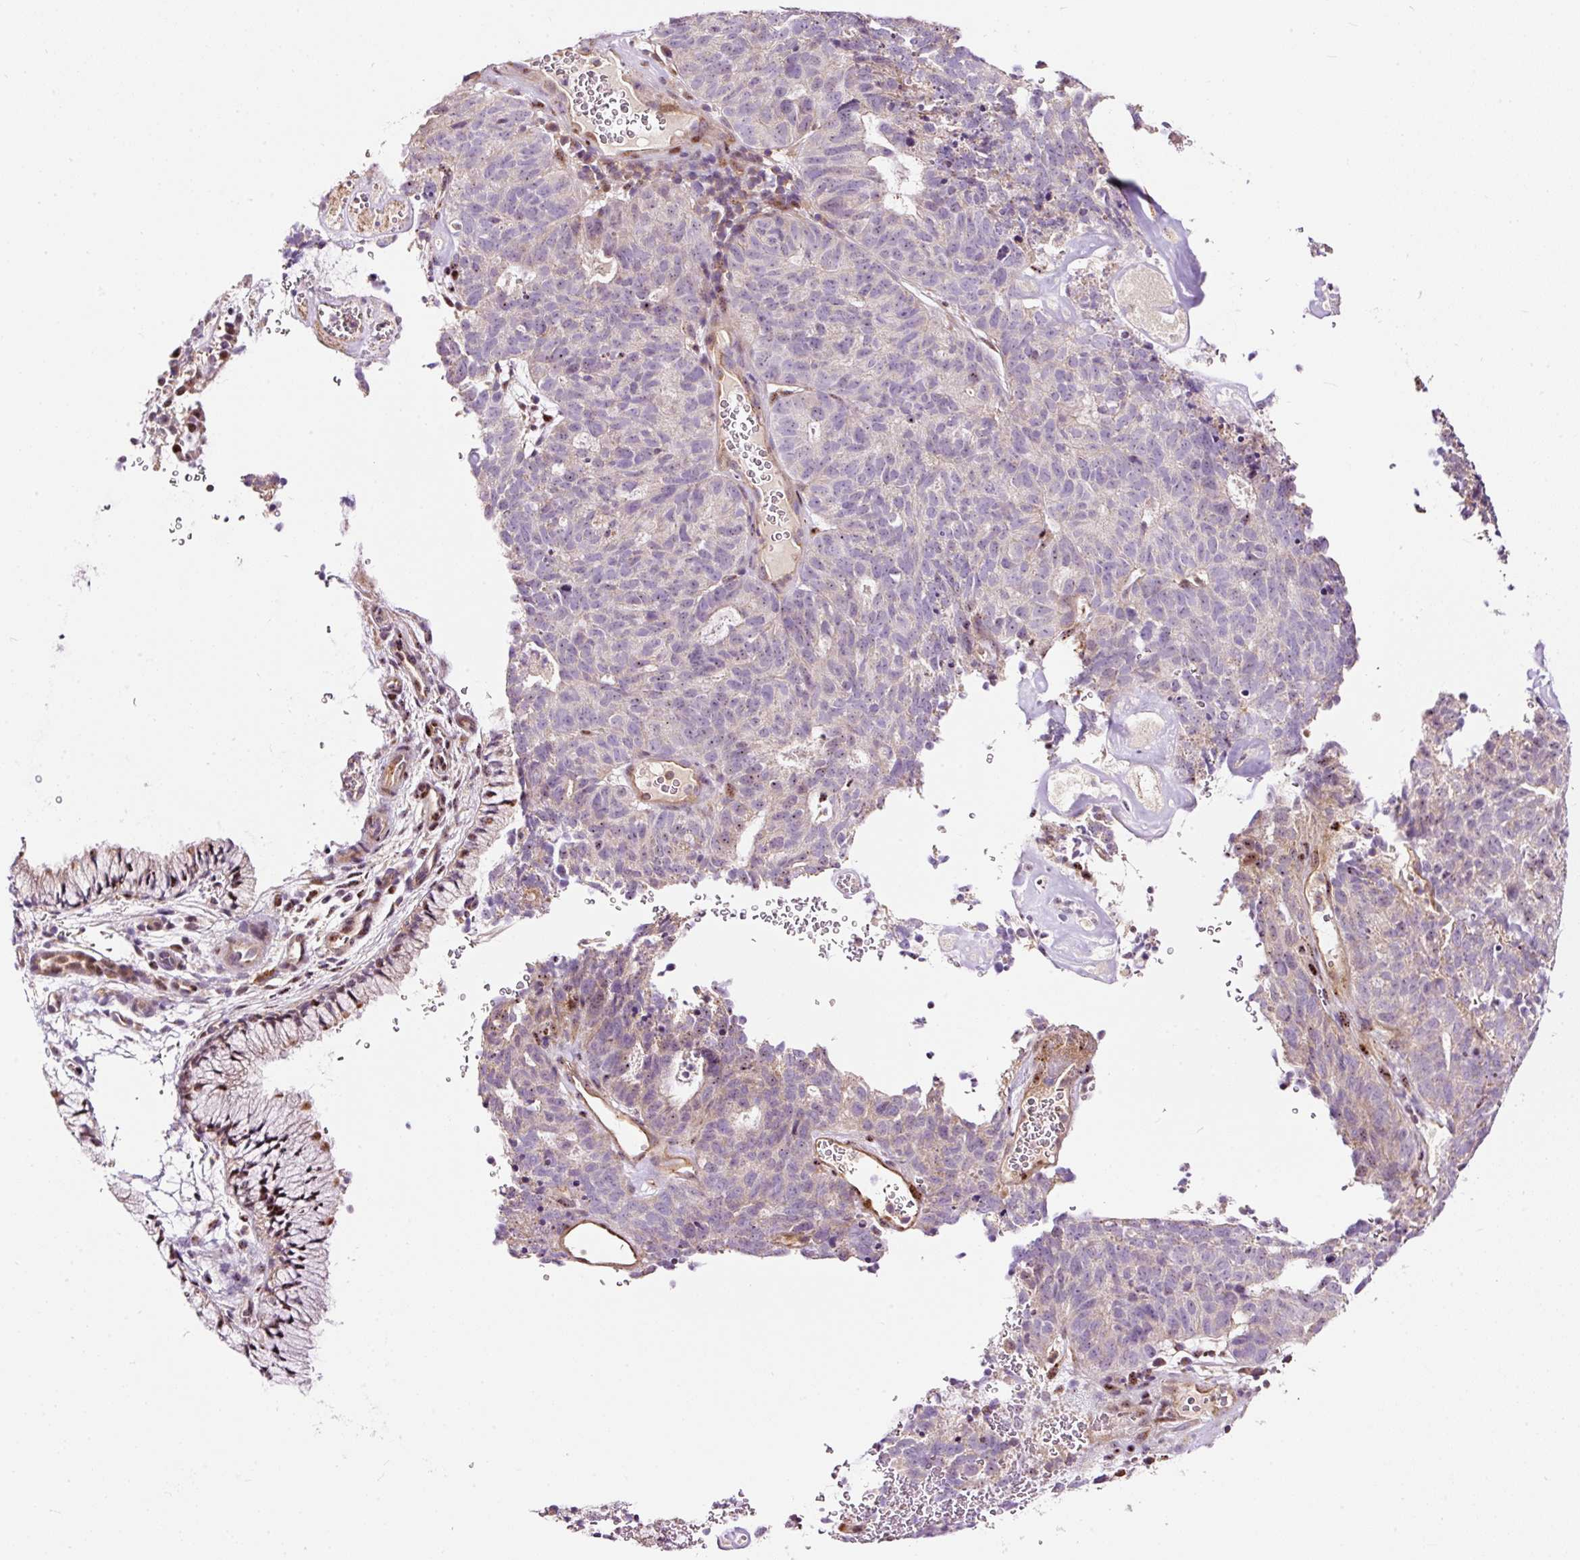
{"staining": {"intensity": "negative", "quantity": "none", "location": "none"}, "tissue": "cervical cancer", "cell_type": "Tumor cells", "image_type": "cancer", "snomed": [{"axis": "morphology", "description": "Adenocarcinoma, NOS"}, {"axis": "topography", "description": "Cervix"}], "caption": "An IHC image of cervical cancer is shown. There is no staining in tumor cells of cervical cancer. (Stains: DAB (3,3'-diaminobenzidine) immunohistochemistry (IHC) with hematoxylin counter stain, Microscopy: brightfield microscopy at high magnification).", "gene": "BOLA3", "patient": {"sex": "female", "age": 38}}